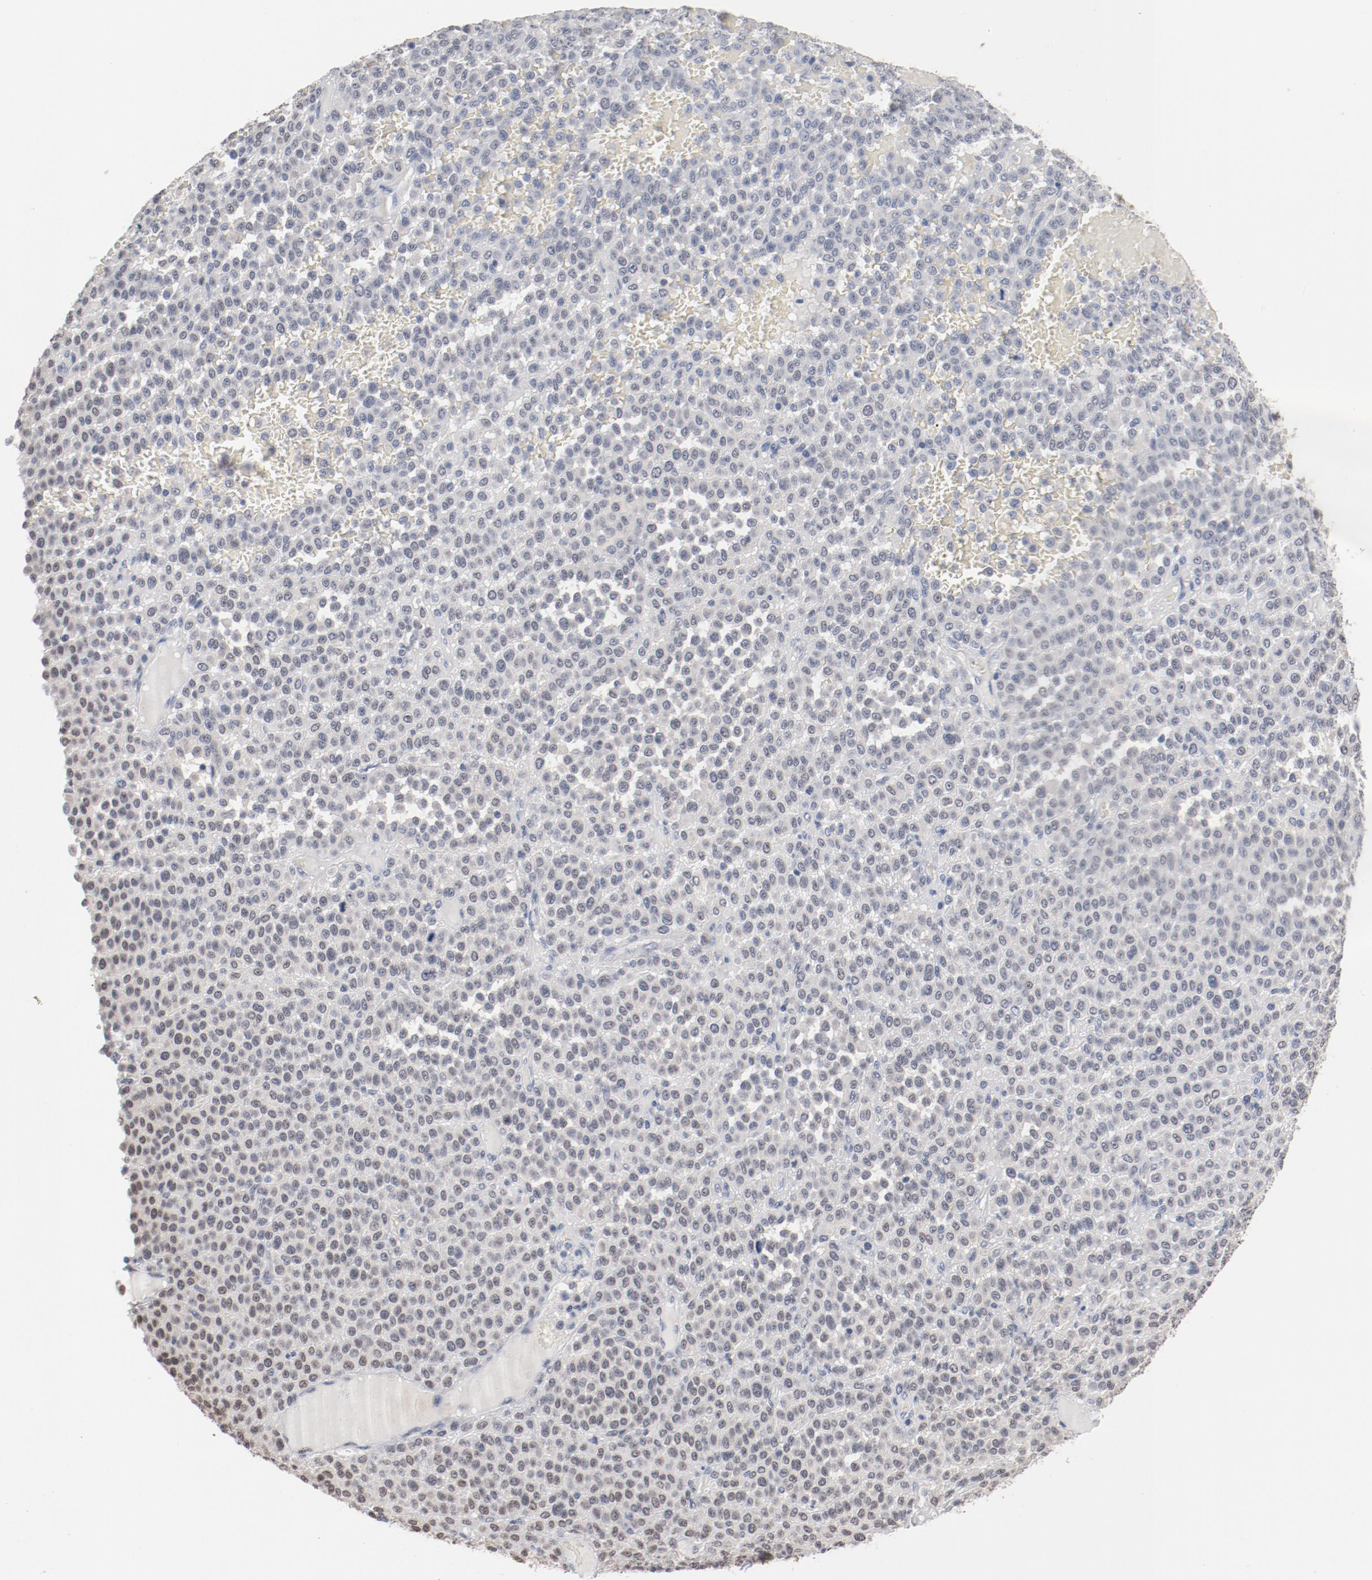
{"staining": {"intensity": "negative", "quantity": "none", "location": "none"}, "tissue": "melanoma", "cell_type": "Tumor cells", "image_type": "cancer", "snomed": [{"axis": "morphology", "description": "Malignant melanoma, Metastatic site"}, {"axis": "topography", "description": "Pancreas"}], "caption": "This is an immunohistochemistry photomicrograph of malignant melanoma (metastatic site). There is no positivity in tumor cells.", "gene": "ERICH1", "patient": {"sex": "female", "age": 30}}